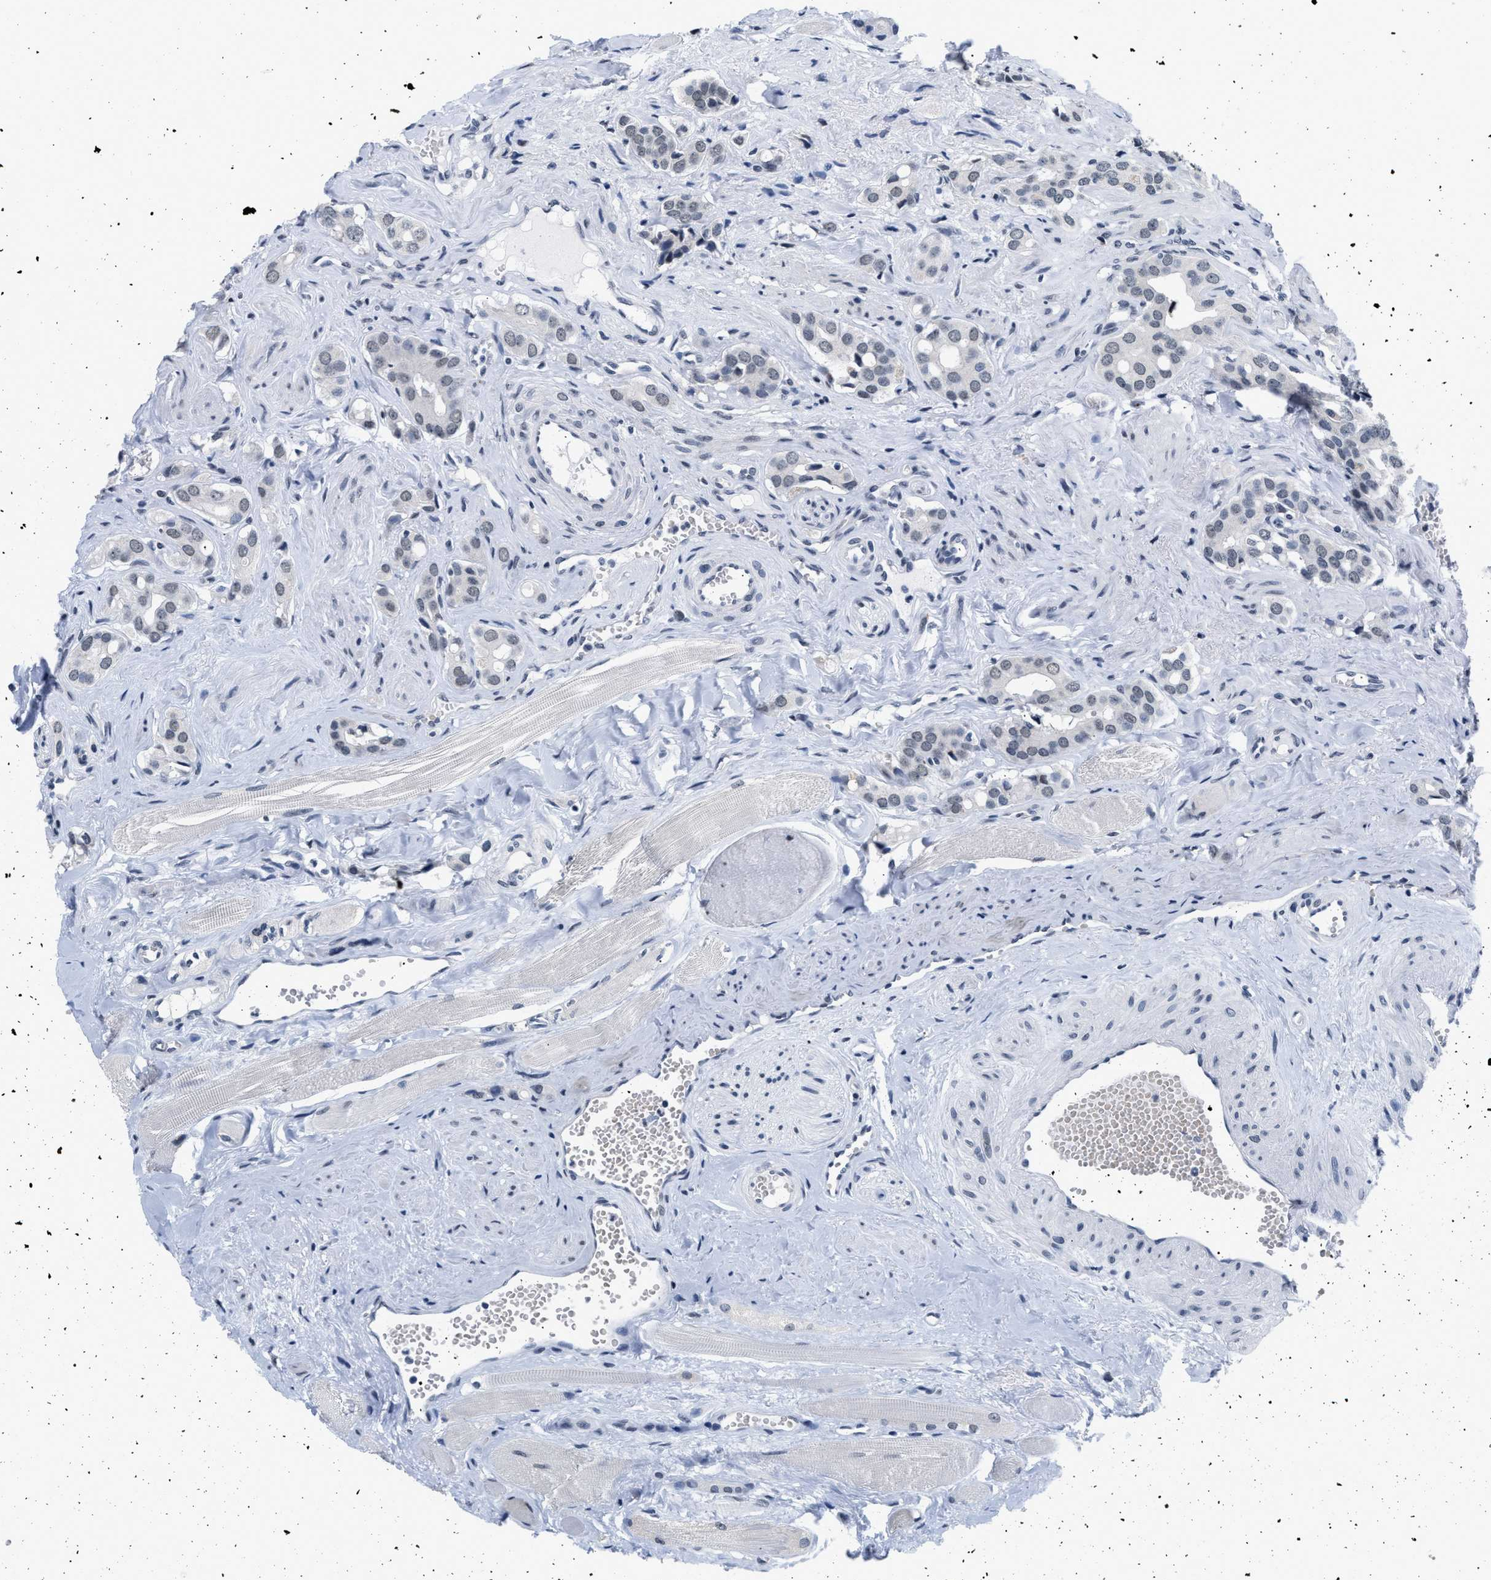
{"staining": {"intensity": "negative", "quantity": "none", "location": "none"}, "tissue": "prostate cancer", "cell_type": "Tumor cells", "image_type": "cancer", "snomed": [{"axis": "morphology", "description": "Adenocarcinoma, High grade"}, {"axis": "topography", "description": "Prostate"}], "caption": "There is no significant positivity in tumor cells of prostate high-grade adenocarcinoma. (DAB immunohistochemistry, high magnification).", "gene": "RAF1", "patient": {"sex": "male", "age": 52}}